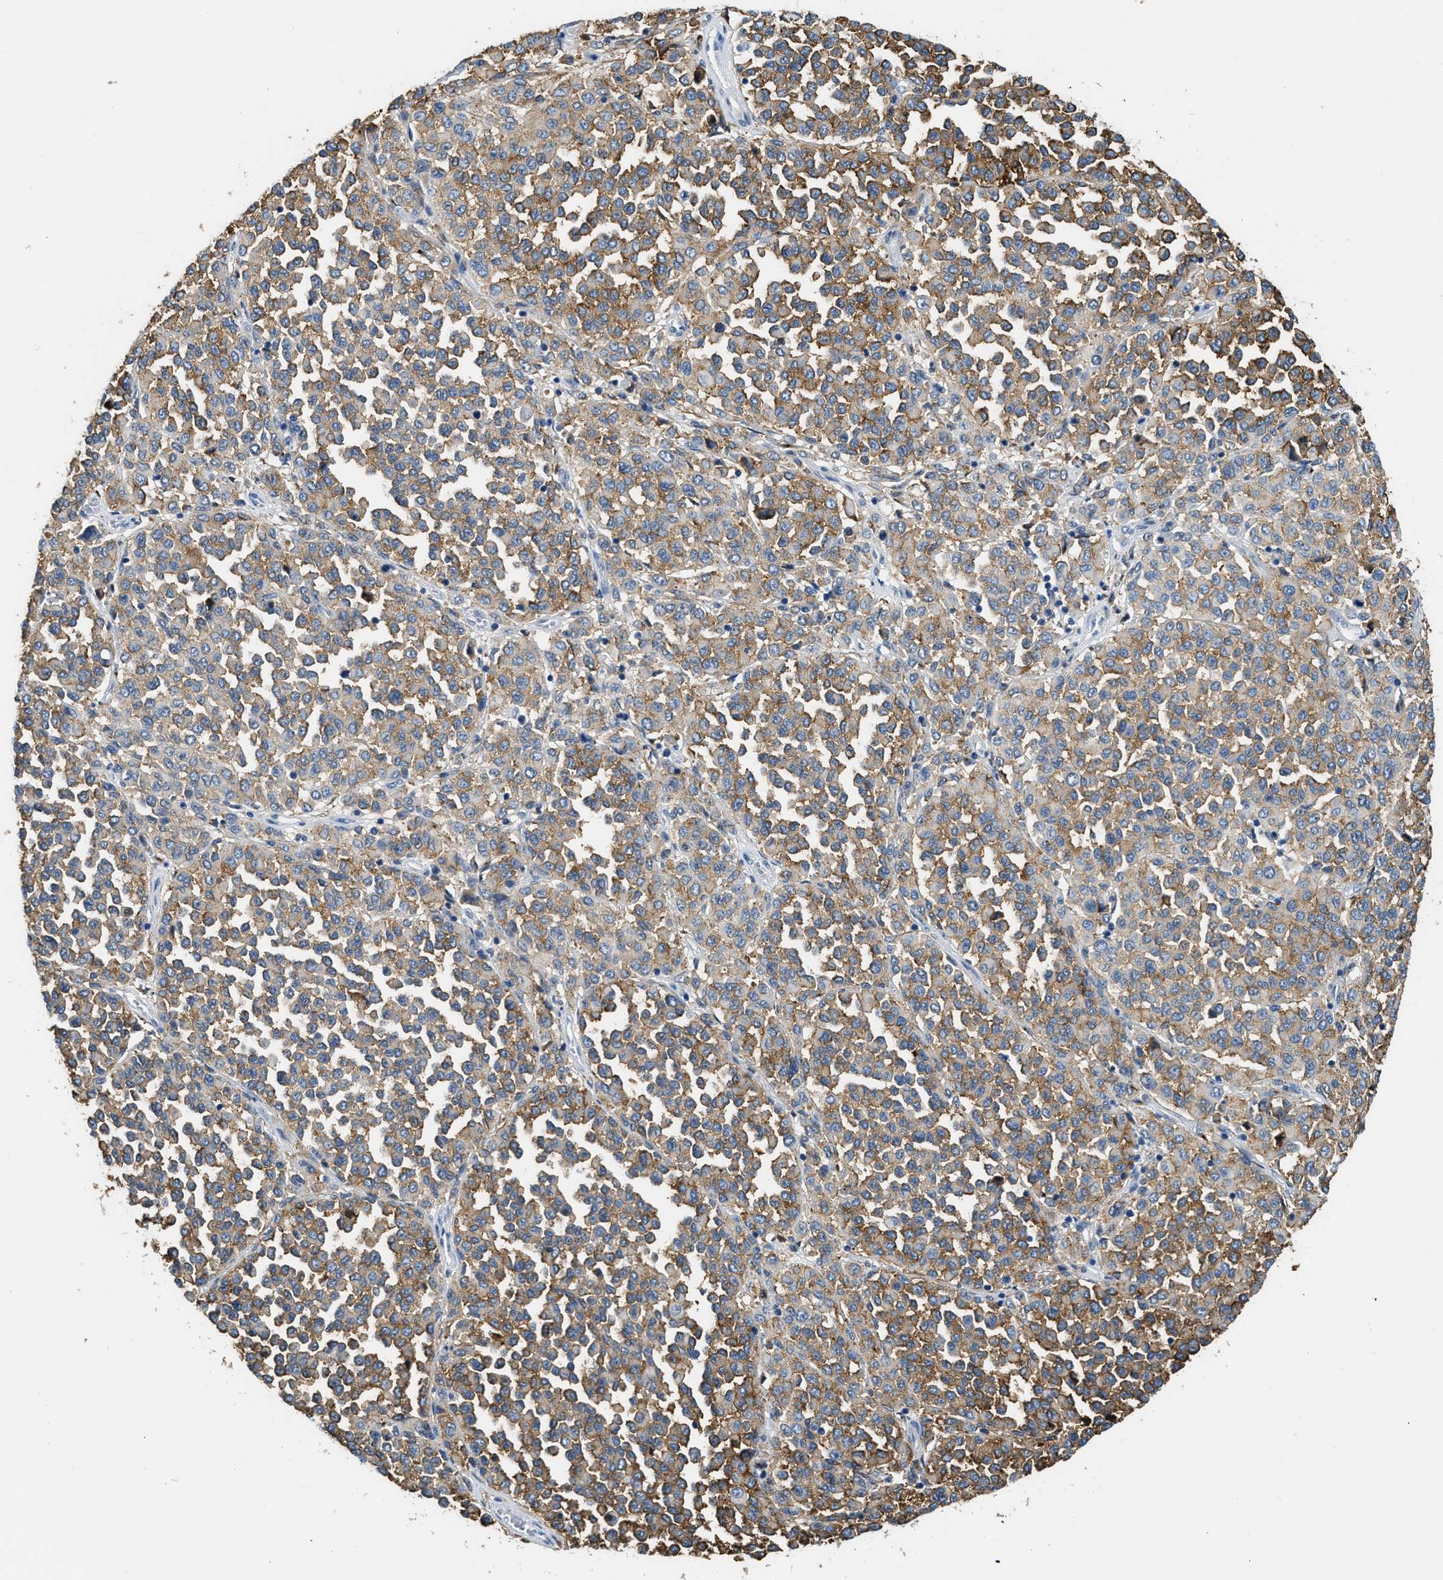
{"staining": {"intensity": "moderate", "quantity": ">75%", "location": "cytoplasmic/membranous"}, "tissue": "melanoma", "cell_type": "Tumor cells", "image_type": "cancer", "snomed": [{"axis": "morphology", "description": "Malignant melanoma, Metastatic site"}, {"axis": "topography", "description": "Pancreas"}], "caption": "Immunohistochemical staining of malignant melanoma (metastatic site) exhibits medium levels of moderate cytoplasmic/membranous expression in approximately >75% of tumor cells. (DAB IHC with brightfield microscopy, high magnification).", "gene": "LRP1", "patient": {"sex": "female", "age": 30}}